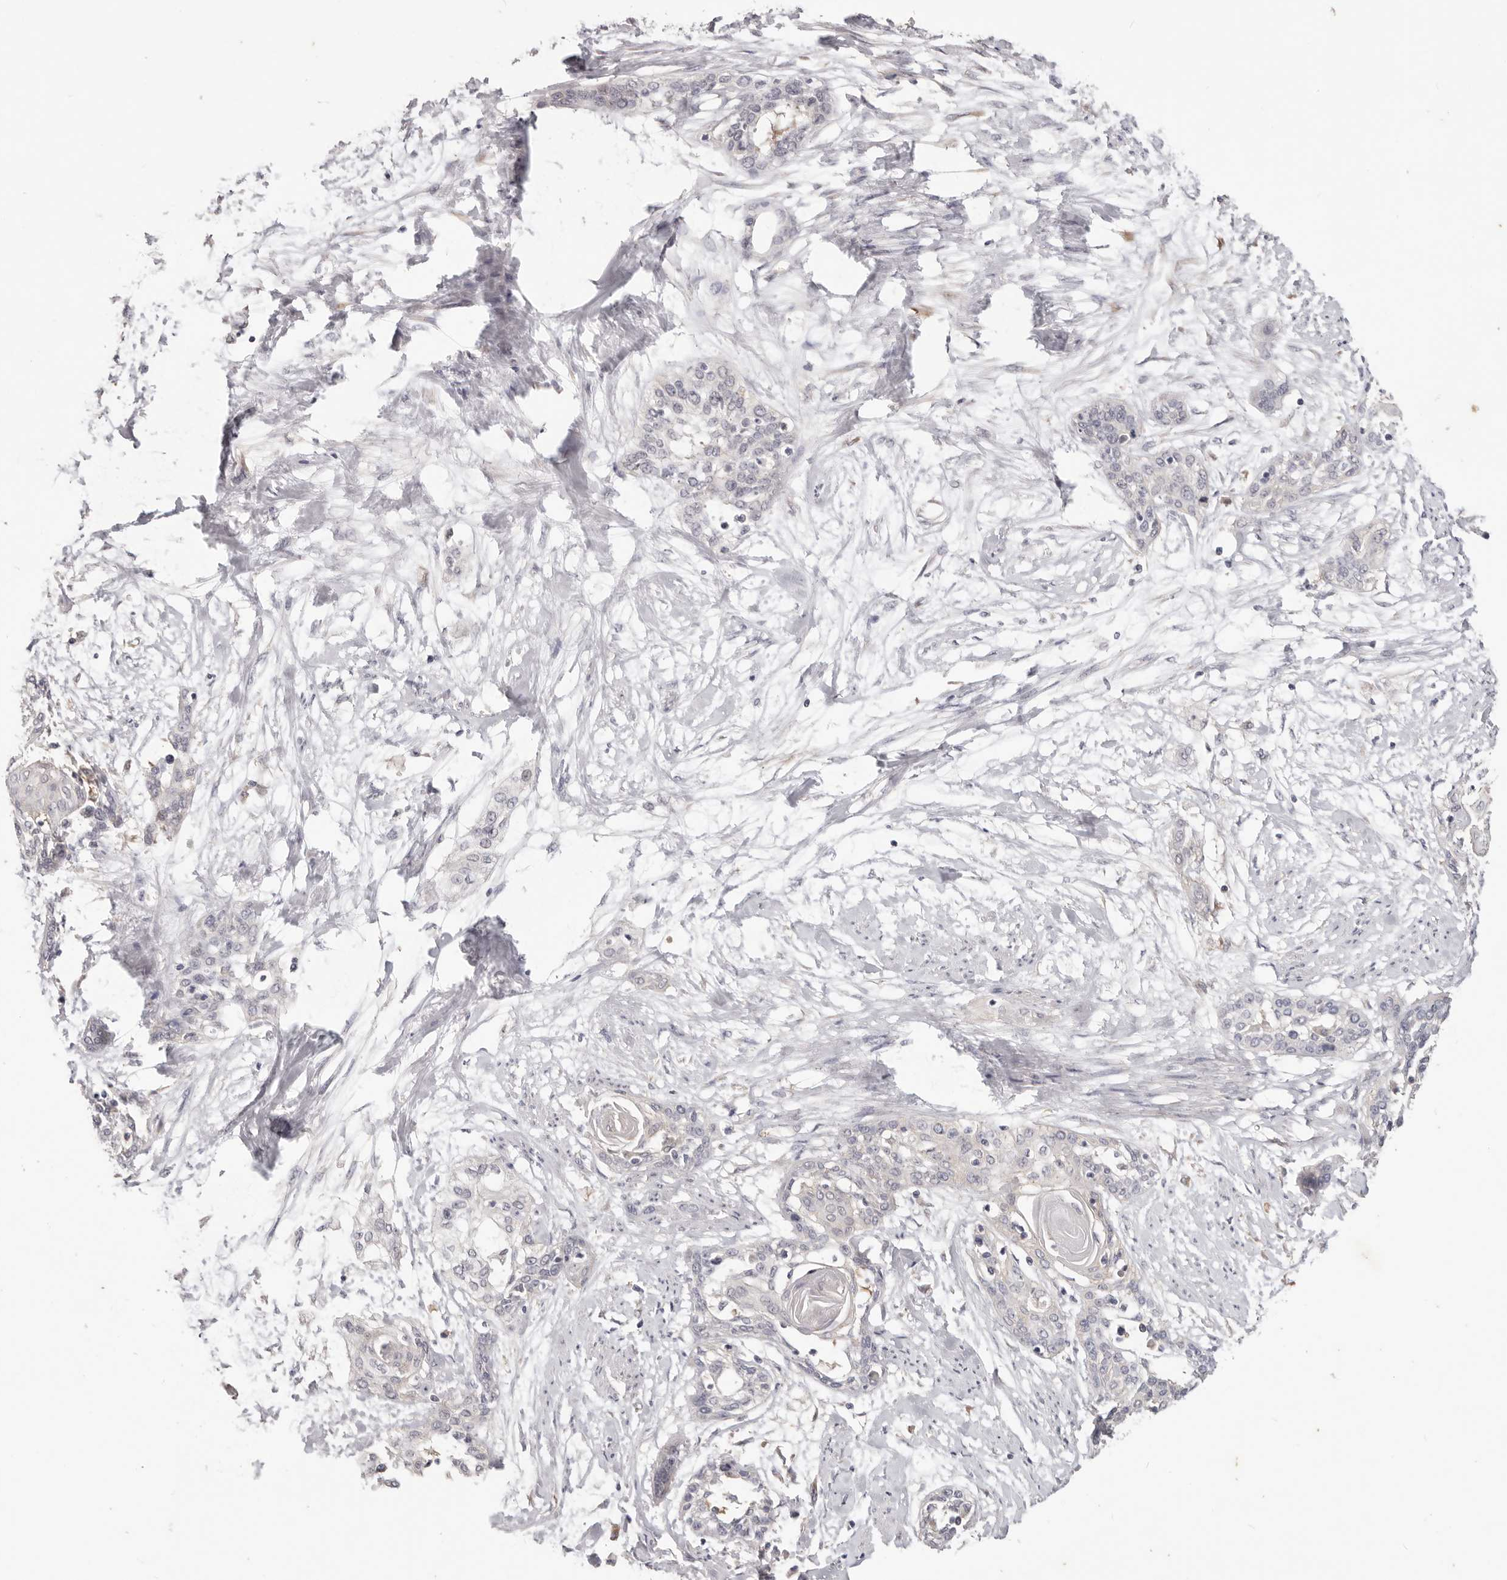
{"staining": {"intensity": "negative", "quantity": "none", "location": "none"}, "tissue": "cervical cancer", "cell_type": "Tumor cells", "image_type": "cancer", "snomed": [{"axis": "morphology", "description": "Squamous cell carcinoma, NOS"}, {"axis": "topography", "description": "Cervix"}], "caption": "The photomicrograph exhibits no staining of tumor cells in cervical cancer (squamous cell carcinoma).", "gene": "WDR77", "patient": {"sex": "female", "age": 57}}